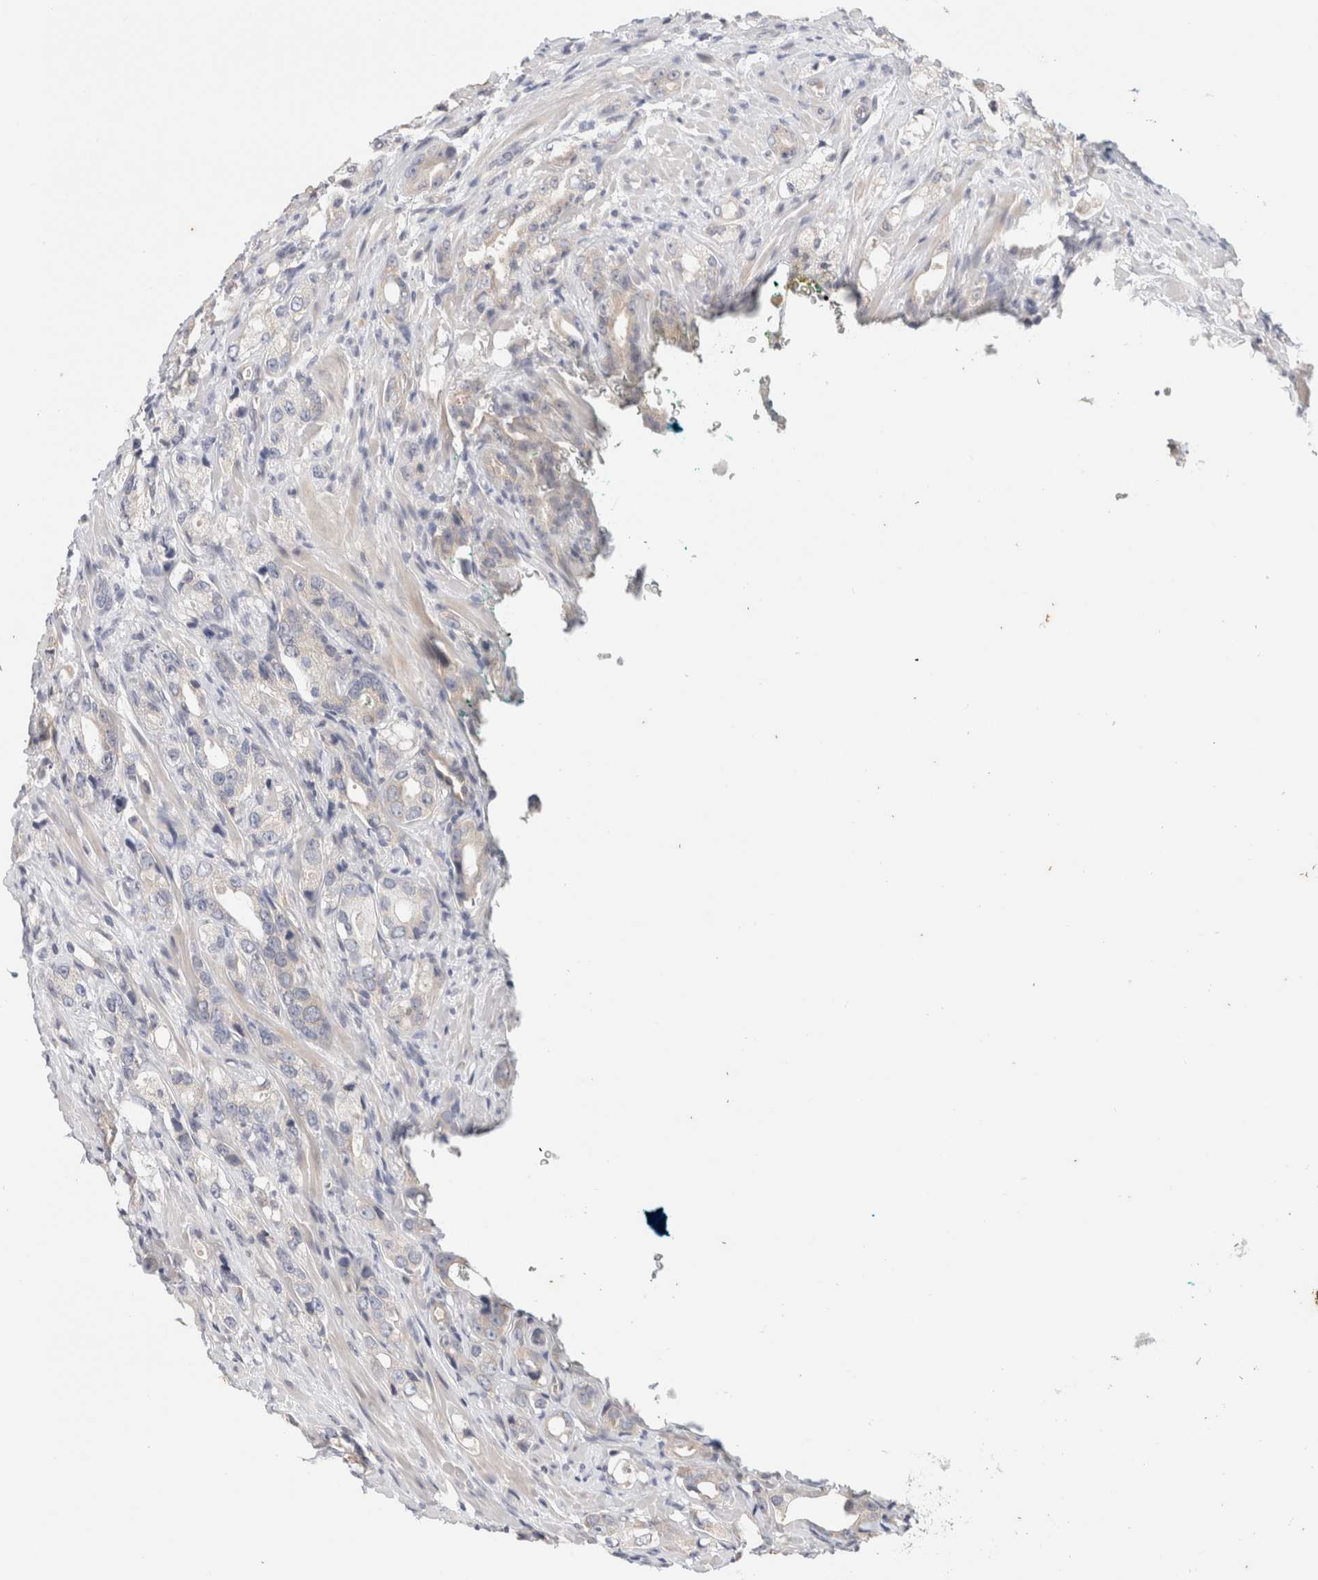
{"staining": {"intensity": "negative", "quantity": "none", "location": "none"}, "tissue": "prostate cancer", "cell_type": "Tumor cells", "image_type": "cancer", "snomed": [{"axis": "morphology", "description": "Adenocarcinoma, High grade"}, {"axis": "topography", "description": "Prostate"}], "caption": "This micrograph is of high-grade adenocarcinoma (prostate) stained with immunohistochemistry to label a protein in brown with the nuclei are counter-stained blue. There is no staining in tumor cells. (Brightfield microscopy of DAB (3,3'-diaminobenzidine) IHC at high magnification).", "gene": "SPRTN", "patient": {"sex": "male", "age": 63}}